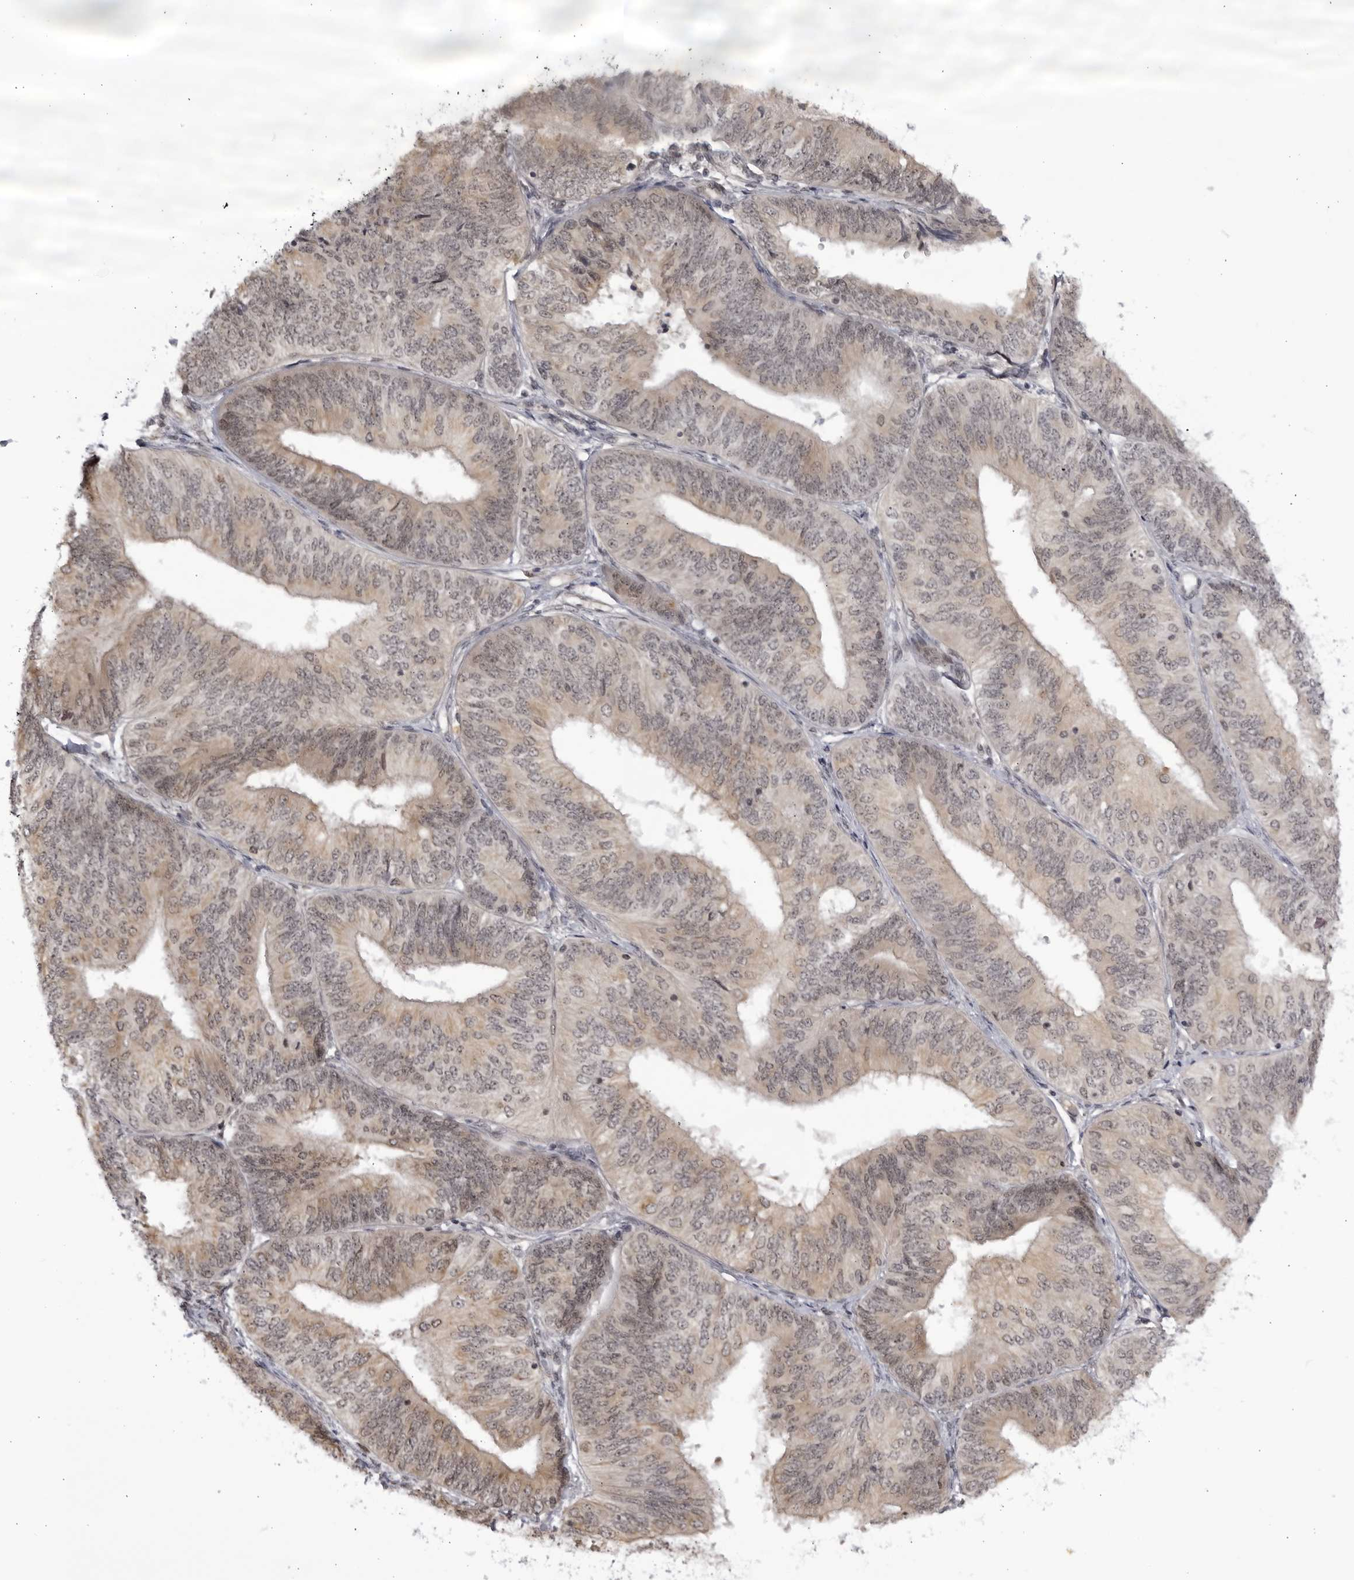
{"staining": {"intensity": "weak", "quantity": ">75%", "location": "cytoplasmic/membranous,nuclear"}, "tissue": "endometrial cancer", "cell_type": "Tumor cells", "image_type": "cancer", "snomed": [{"axis": "morphology", "description": "Adenocarcinoma, NOS"}, {"axis": "topography", "description": "Endometrium"}], "caption": "Endometrial cancer (adenocarcinoma) stained for a protein shows weak cytoplasmic/membranous and nuclear positivity in tumor cells.", "gene": "RASGEF1C", "patient": {"sex": "female", "age": 58}}